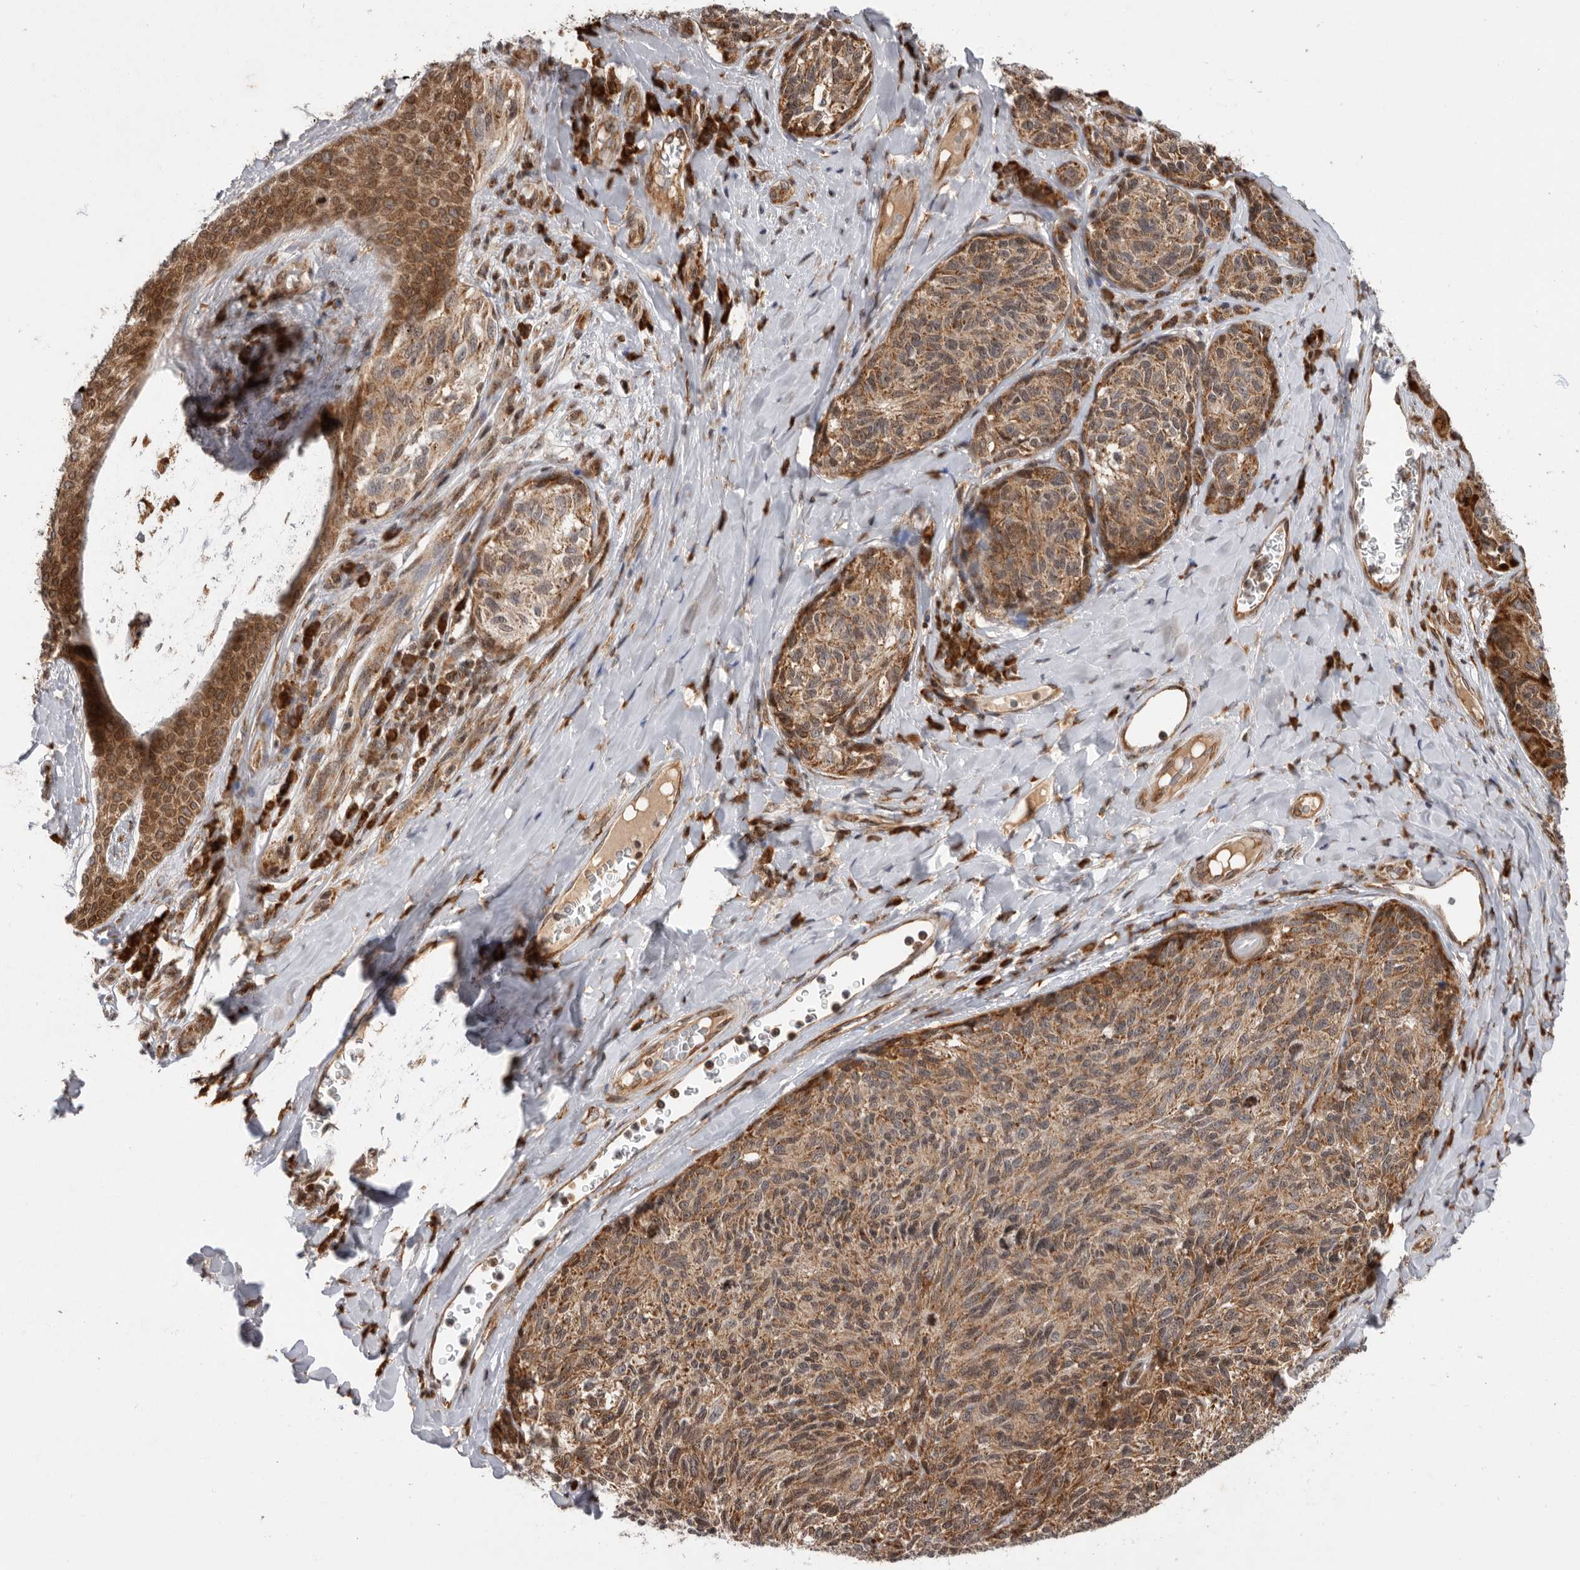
{"staining": {"intensity": "moderate", "quantity": ">75%", "location": "cytoplasmic/membranous"}, "tissue": "melanoma", "cell_type": "Tumor cells", "image_type": "cancer", "snomed": [{"axis": "morphology", "description": "Malignant melanoma, NOS"}, {"axis": "topography", "description": "Skin"}], "caption": "Approximately >75% of tumor cells in human melanoma display moderate cytoplasmic/membranous protein positivity as visualized by brown immunohistochemical staining.", "gene": "FZD3", "patient": {"sex": "female", "age": 73}}